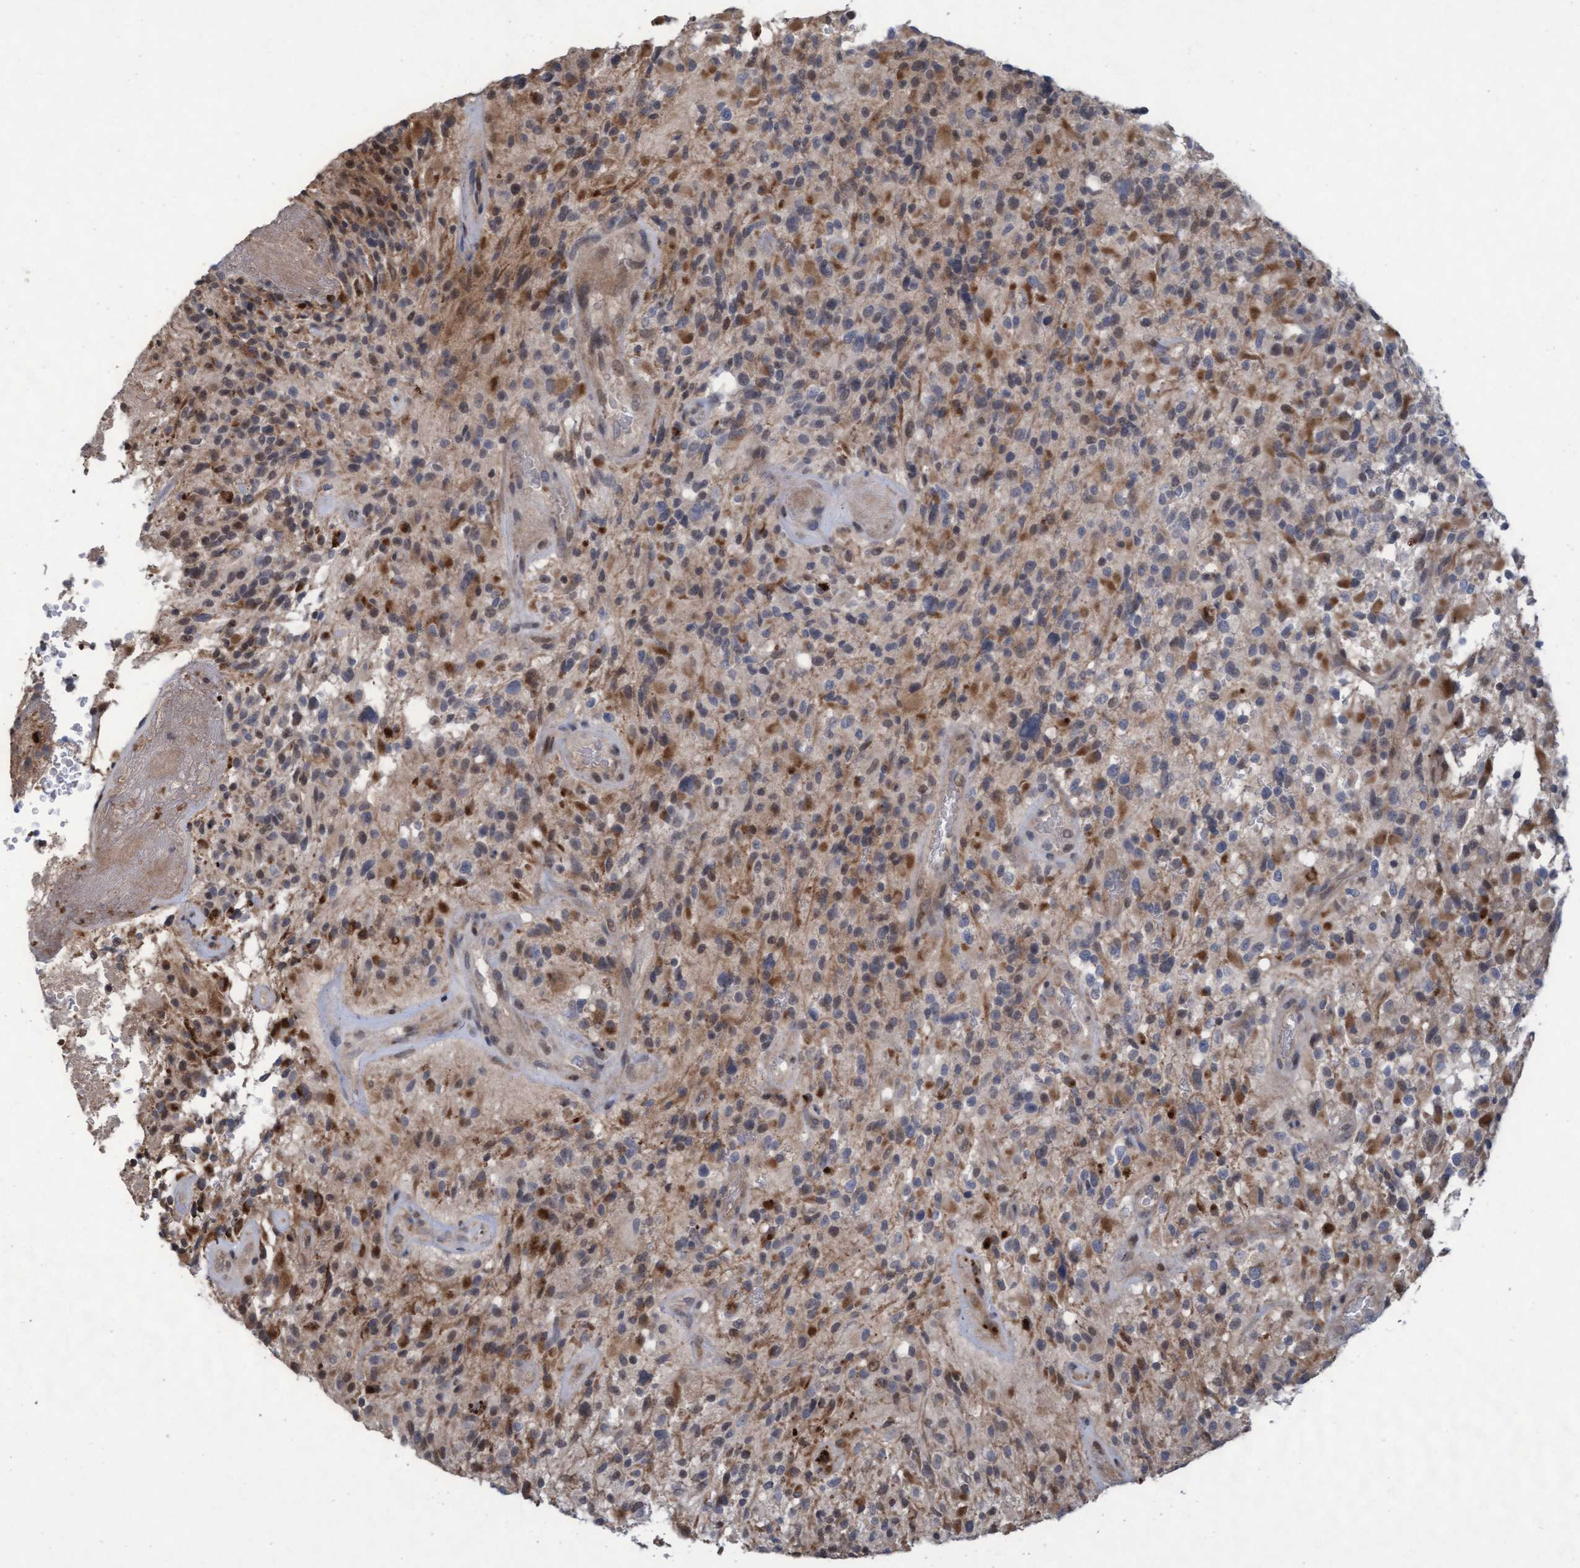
{"staining": {"intensity": "moderate", "quantity": "<25%", "location": "cytoplasmic/membranous,nuclear"}, "tissue": "glioma", "cell_type": "Tumor cells", "image_type": "cancer", "snomed": [{"axis": "morphology", "description": "Glioma, malignant, High grade"}, {"axis": "topography", "description": "Brain"}], "caption": "Malignant glioma (high-grade) stained with immunohistochemistry exhibits moderate cytoplasmic/membranous and nuclear expression in about <25% of tumor cells. The staining is performed using DAB brown chromogen to label protein expression. The nuclei are counter-stained blue using hematoxylin.", "gene": "KCNC2", "patient": {"sex": "male", "age": 71}}